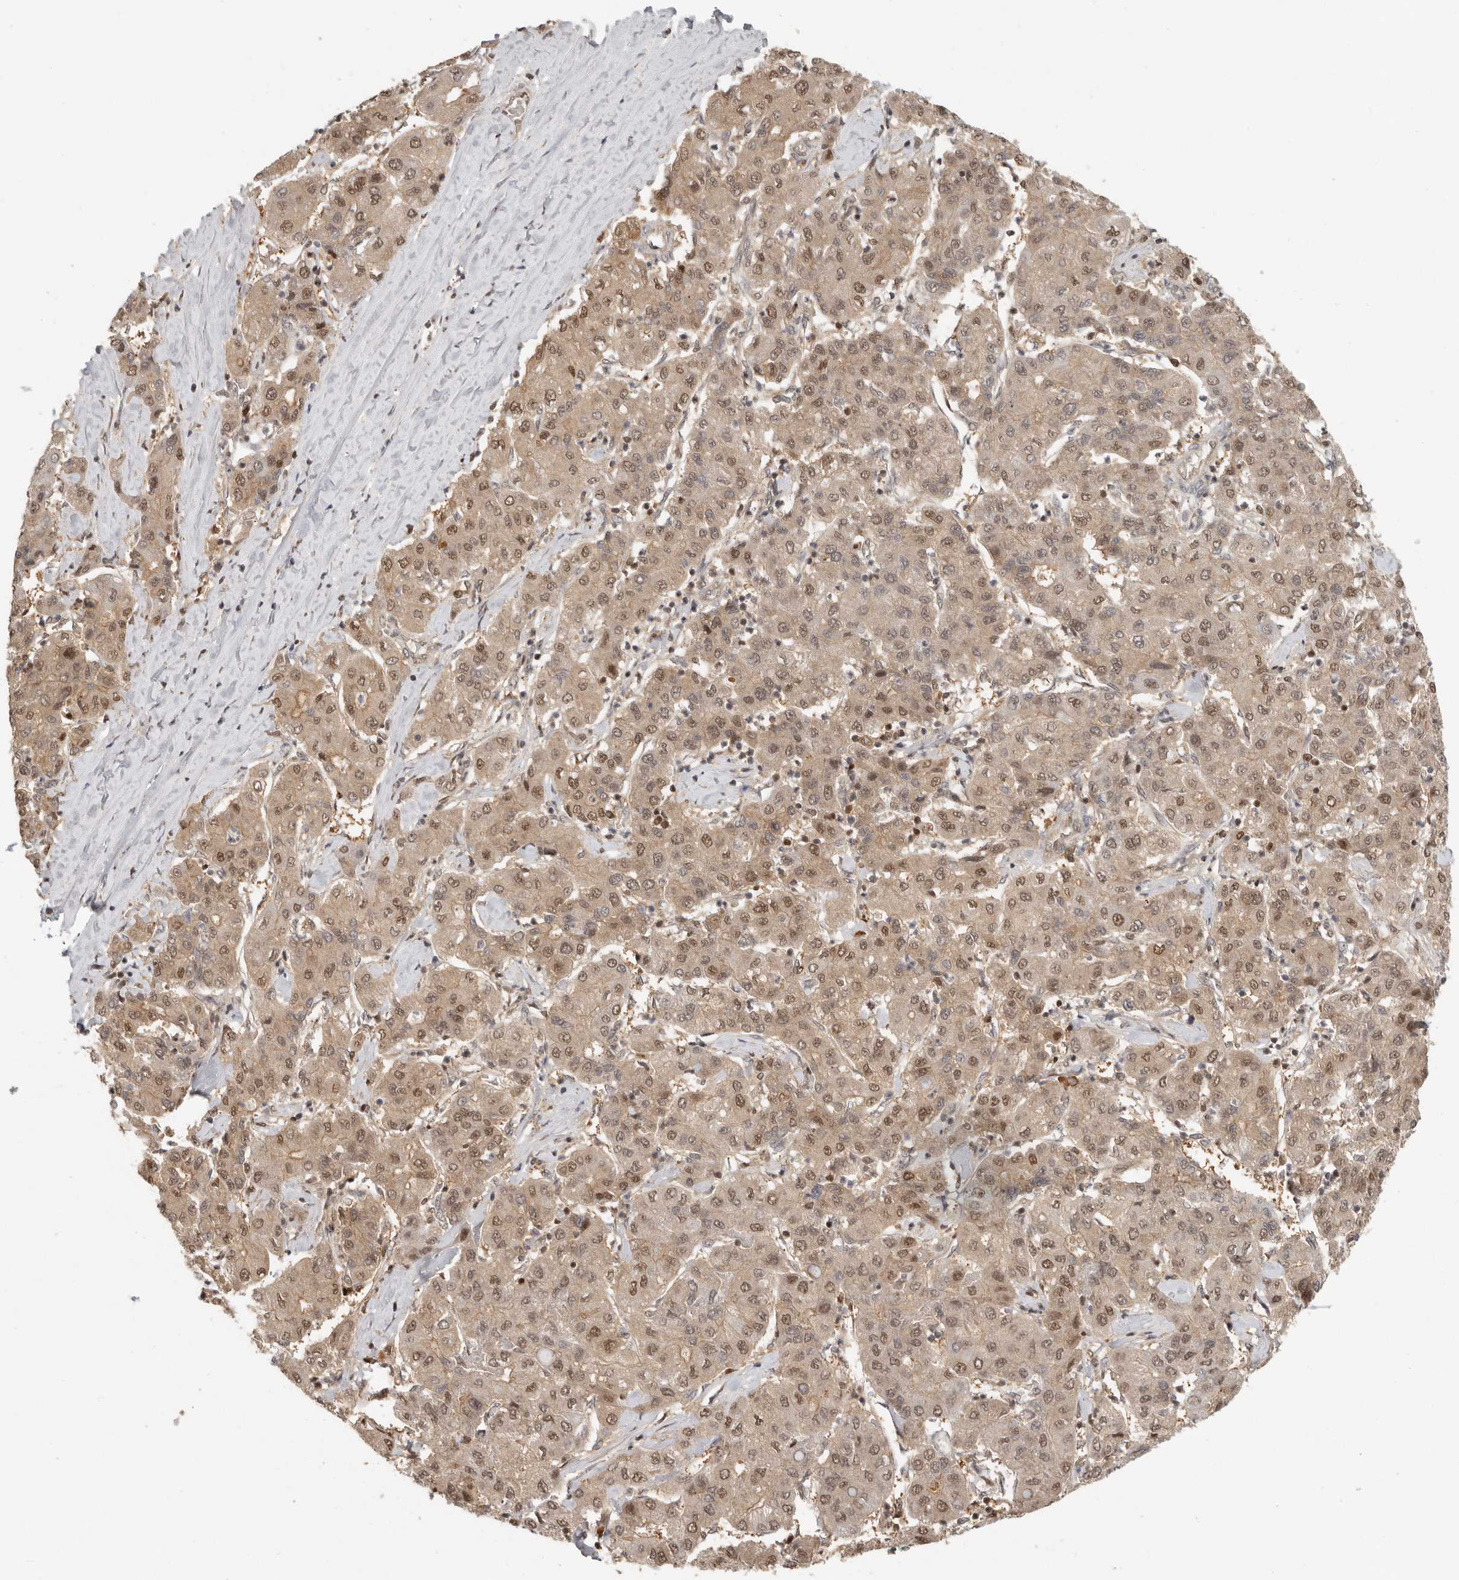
{"staining": {"intensity": "moderate", "quantity": ">75%", "location": "cytoplasmic/membranous,nuclear"}, "tissue": "liver cancer", "cell_type": "Tumor cells", "image_type": "cancer", "snomed": [{"axis": "morphology", "description": "Carcinoma, Hepatocellular, NOS"}, {"axis": "topography", "description": "Liver"}], "caption": "IHC staining of hepatocellular carcinoma (liver), which exhibits medium levels of moderate cytoplasmic/membranous and nuclear staining in approximately >75% of tumor cells indicating moderate cytoplasmic/membranous and nuclear protein staining. The staining was performed using DAB (brown) for protein detection and nuclei were counterstained in hematoxylin (blue).", "gene": "PSMA5", "patient": {"sex": "male", "age": 65}}